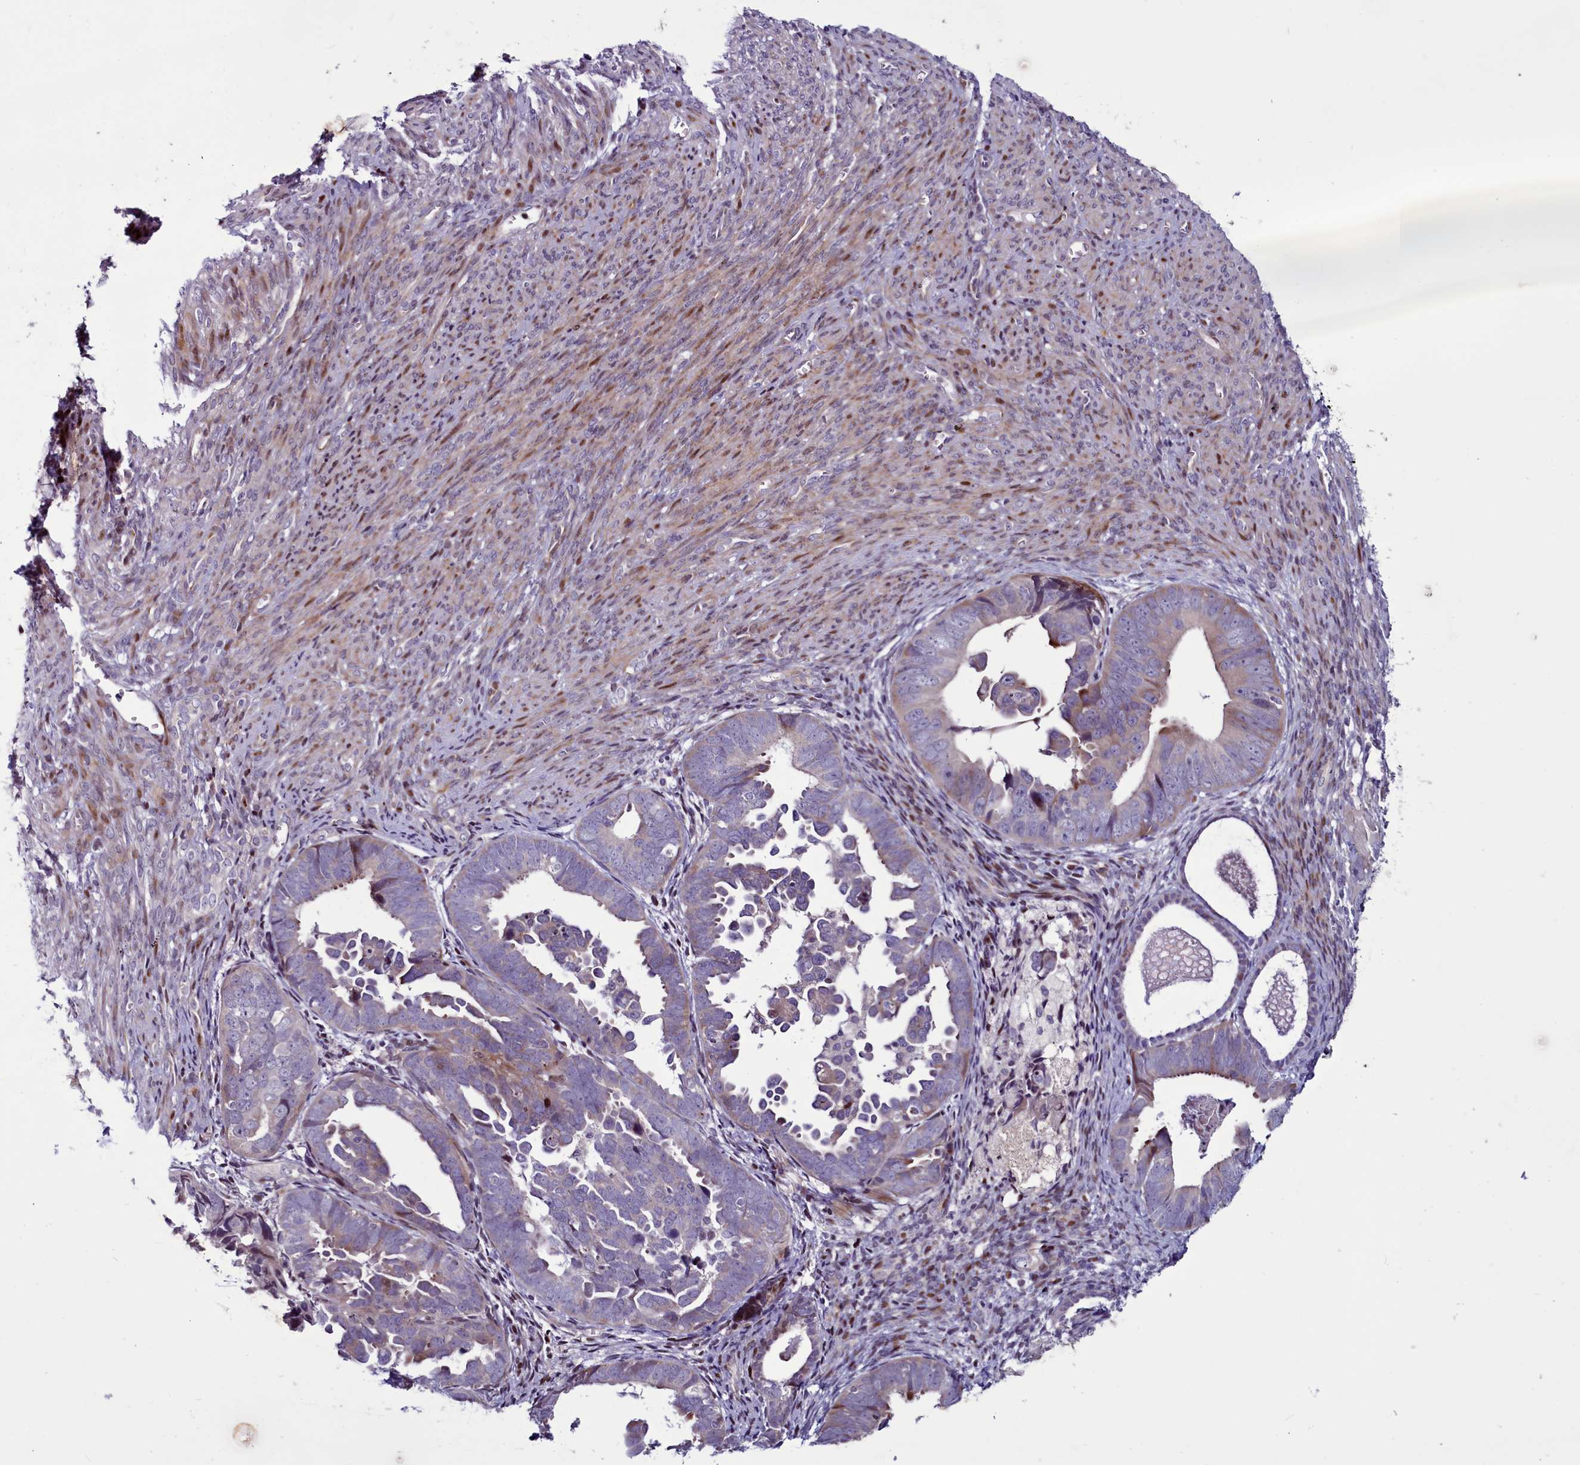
{"staining": {"intensity": "moderate", "quantity": "<25%", "location": "cytoplasmic/membranous"}, "tissue": "endometrial cancer", "cell_type": "Tumor cells", "image_type": "cancer", "snomed": [{"axis": "morphology", "description": "Adenocarcinoma, NOS"}, {"axis": "topography", "description": "Endometrium"}], "caption": "Moderate cytoplasmic/membranous staining for a protein is present in about <25% of tumor cells of endometrial cancer (adenocarcinoma) using immunohistochemistry.", "gene": "WBP11", "patient": {"sex": "female", "age": 75}}